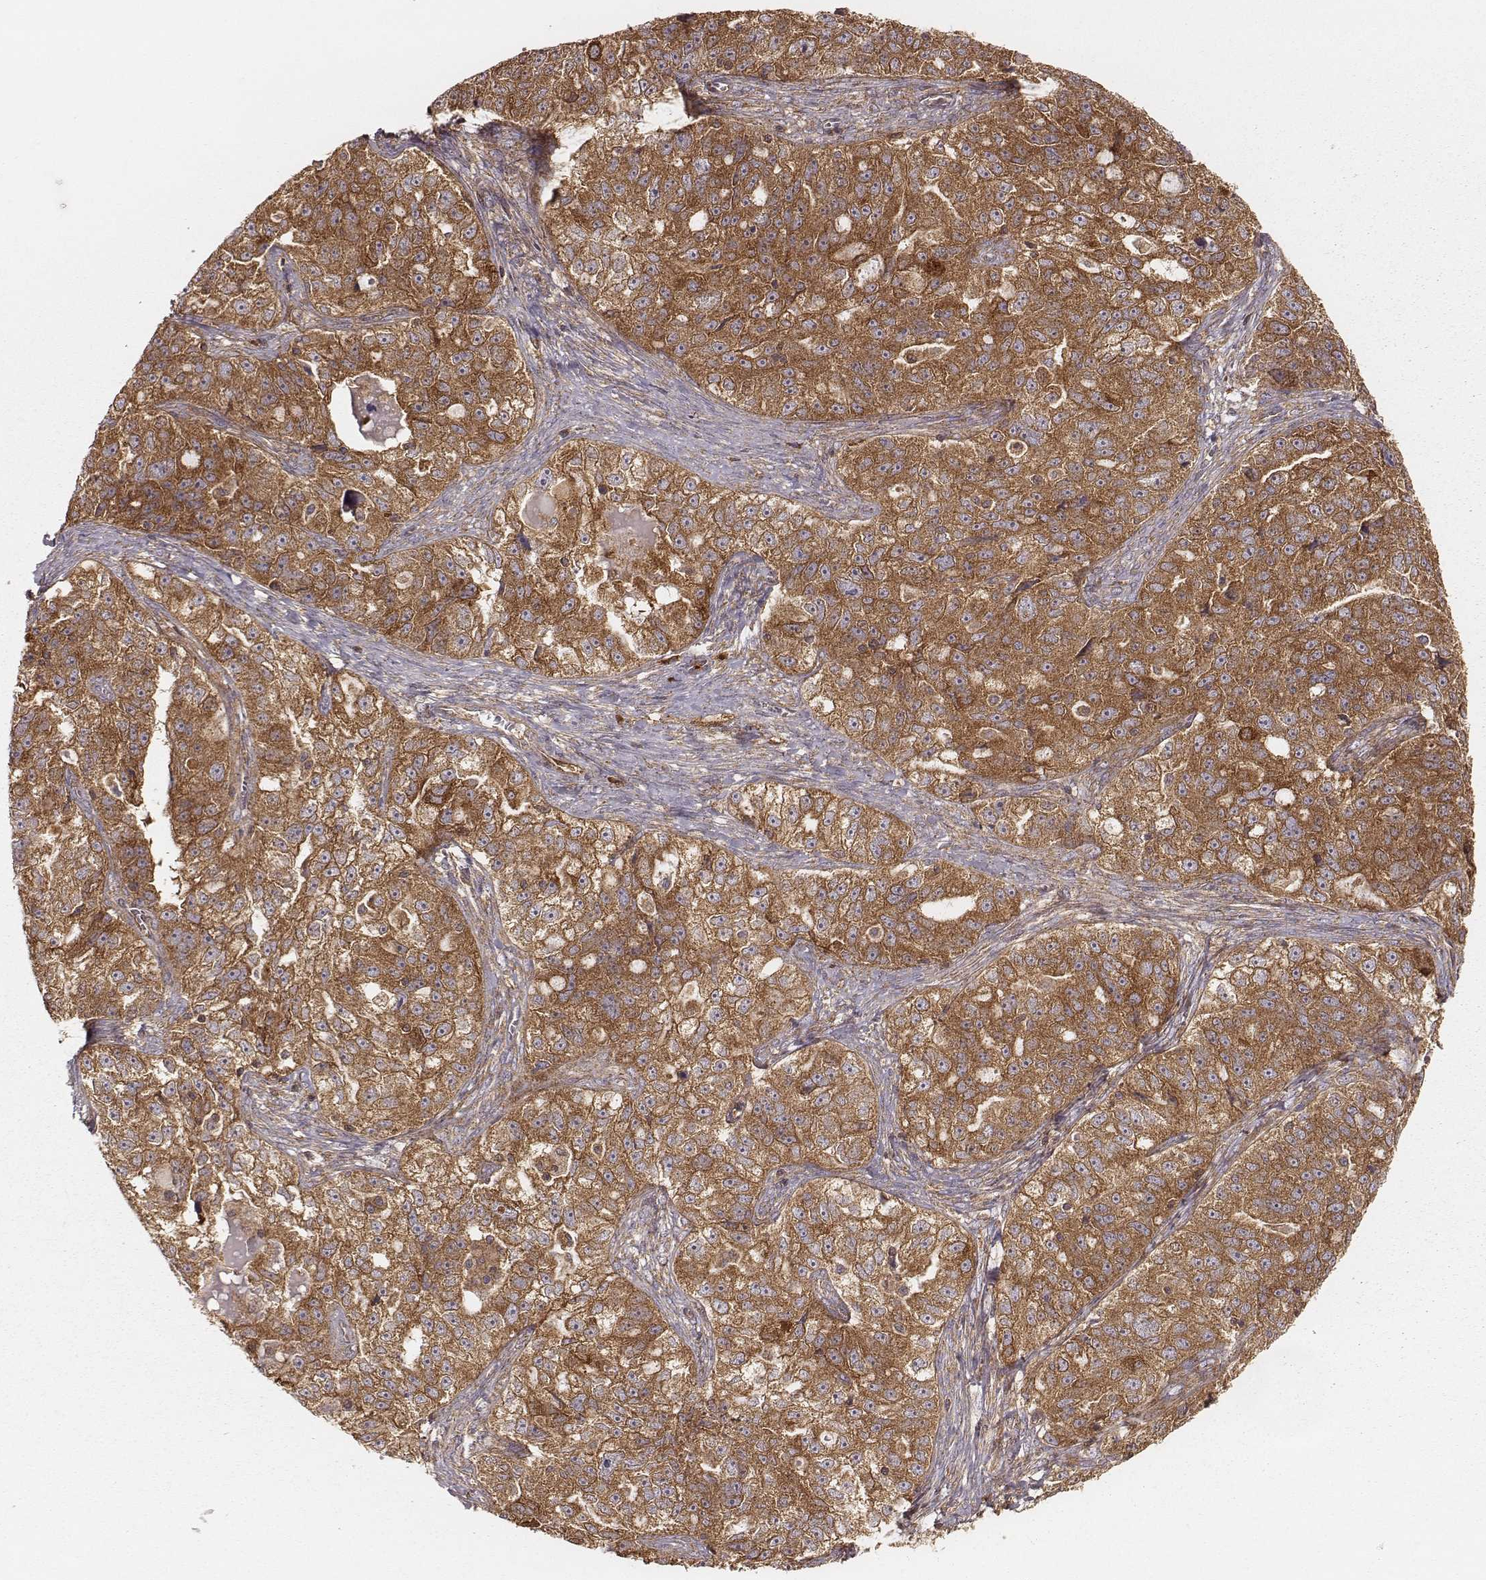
{"staining": {"intensity": "moderate", "quantity": ">75%", "location": "cytoplasmic/membranous"}, "tissue": "ovarian cancer", "cell_type": "Tumor cells", "image_type": "cancer", "snomed": [{"axis": "morphology", "description": "Cystadenocarcinoma, serous, NOS"}, {"axis": "topography", "description": "Ovary"}], "caption": "Ovarian serous cystadenocarcinoma stained for a protein (brown) reveals moderate cytoplasmic/membranous positive expression in about >75% of tumor cells.", "gene": "CARS1", "patient": {"sex": "female", "age": 51}}